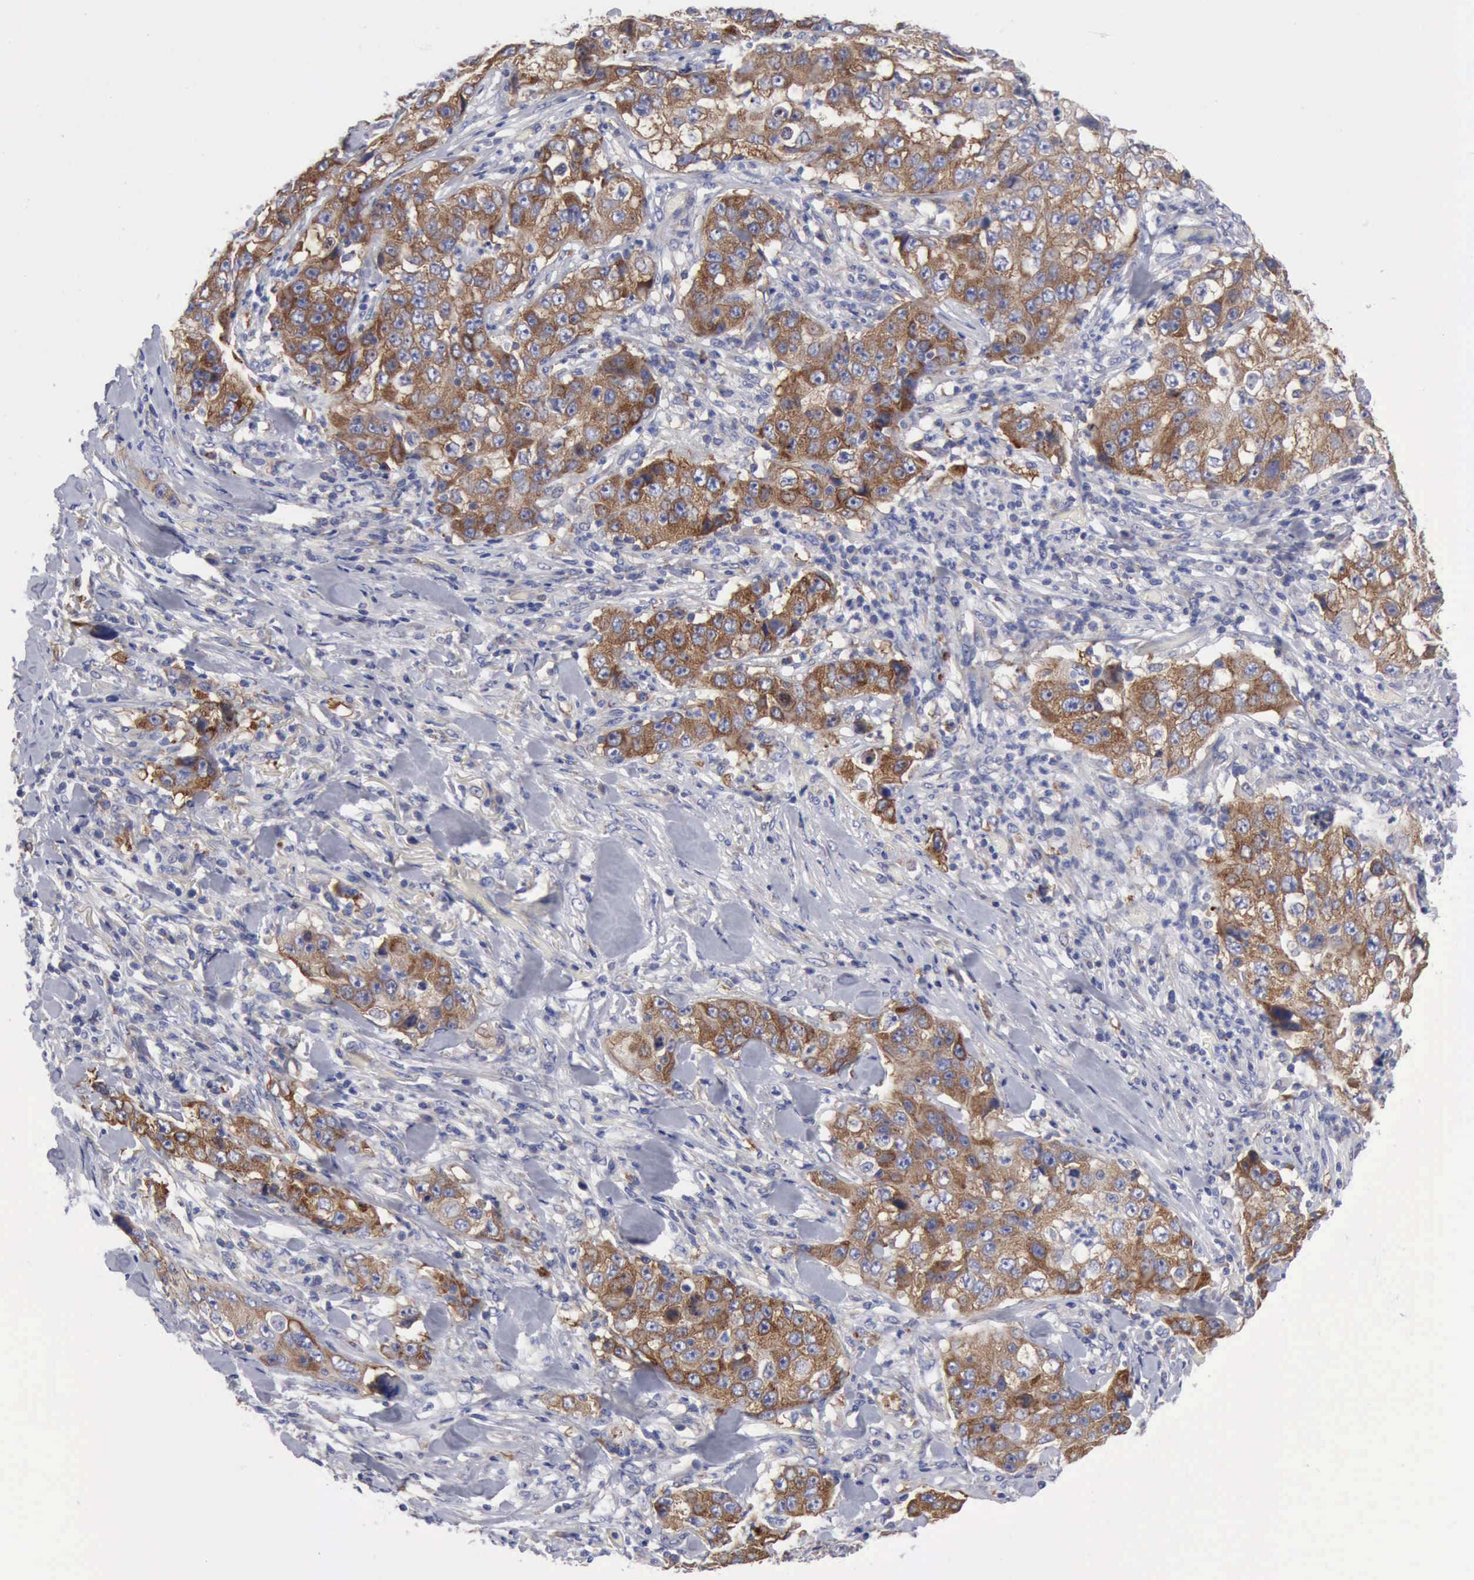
{"staining": {"intensity": "moderate", "quantity": ">75%", "location": "cytoplasmic/membranous"}, "tissue": "lung cancer", "cell_type": "Tumor cells", "image_type": "cancer", "snomed": [{"axis": "morphology", "description": "Squamous cell carcinoma, NOS"}, {"axis": "topography", "description": "Lung"}], "caption": "Moderate cytoplasmic/membranous staining is seen in about >75% of tumor cells in lung cancer (squamous cell carcinoma). The staining was performed using DAB, with brown indicating positive protein expression. Nuclei are stained blue with hematoxylin.", "gene": "TXLNG", "patient": {"sex": "male", "age": 64}}